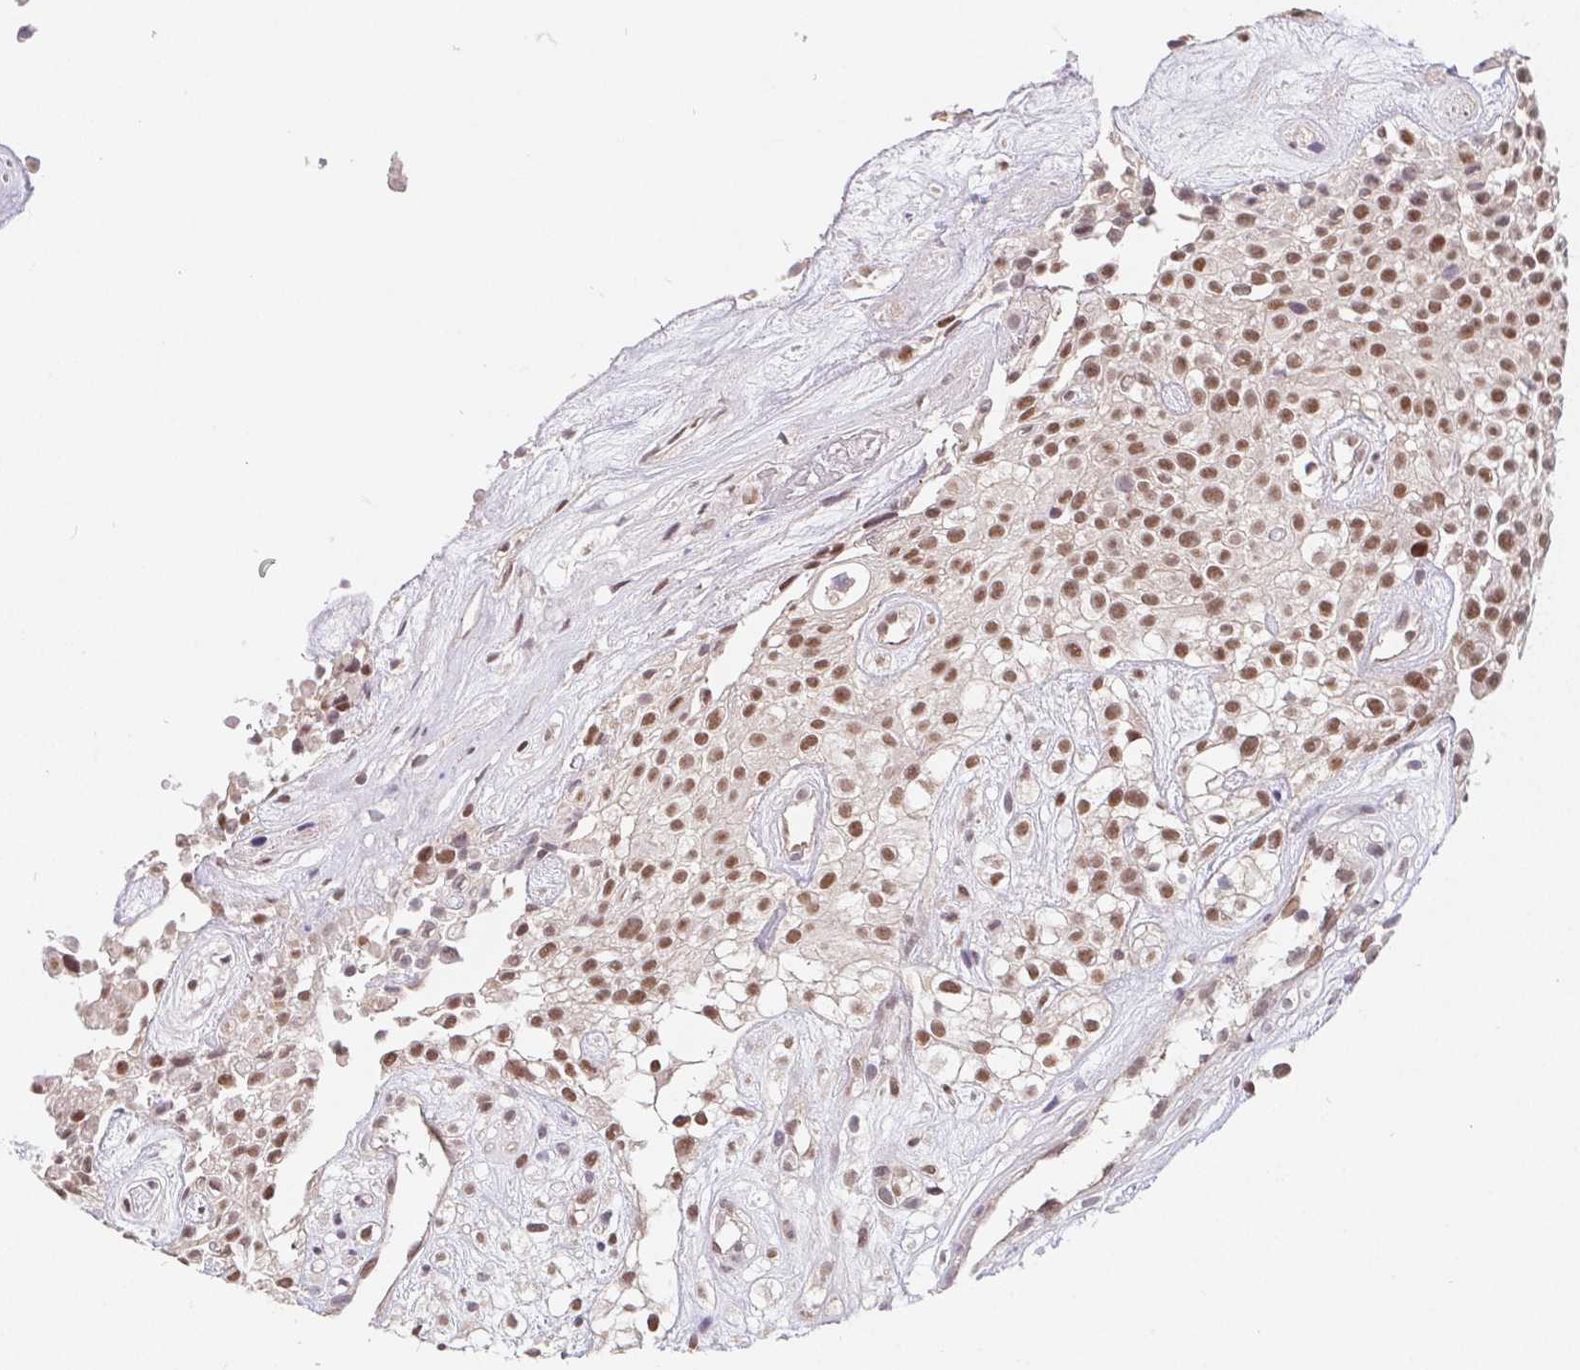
{"staining": {"intensity": "moderate", "quantity": ">75%", "location": "nuclear"}, "tissue": "urothelial cancer", "cell_type": "Tumor cells", "image_type": "cancer", "snomed": [{"axis": "morphology", "description": "Urothelial carcinoma, High grade"}, {"axis": "topography", "description": "Urinary bladder"}], "caption": "Moderate nuclear protein staining is identified in approximately >75% of tumor cells in urothelial cancer.", "gene": "POU2F1", "patient": {"sex": "male", "age": 56}}